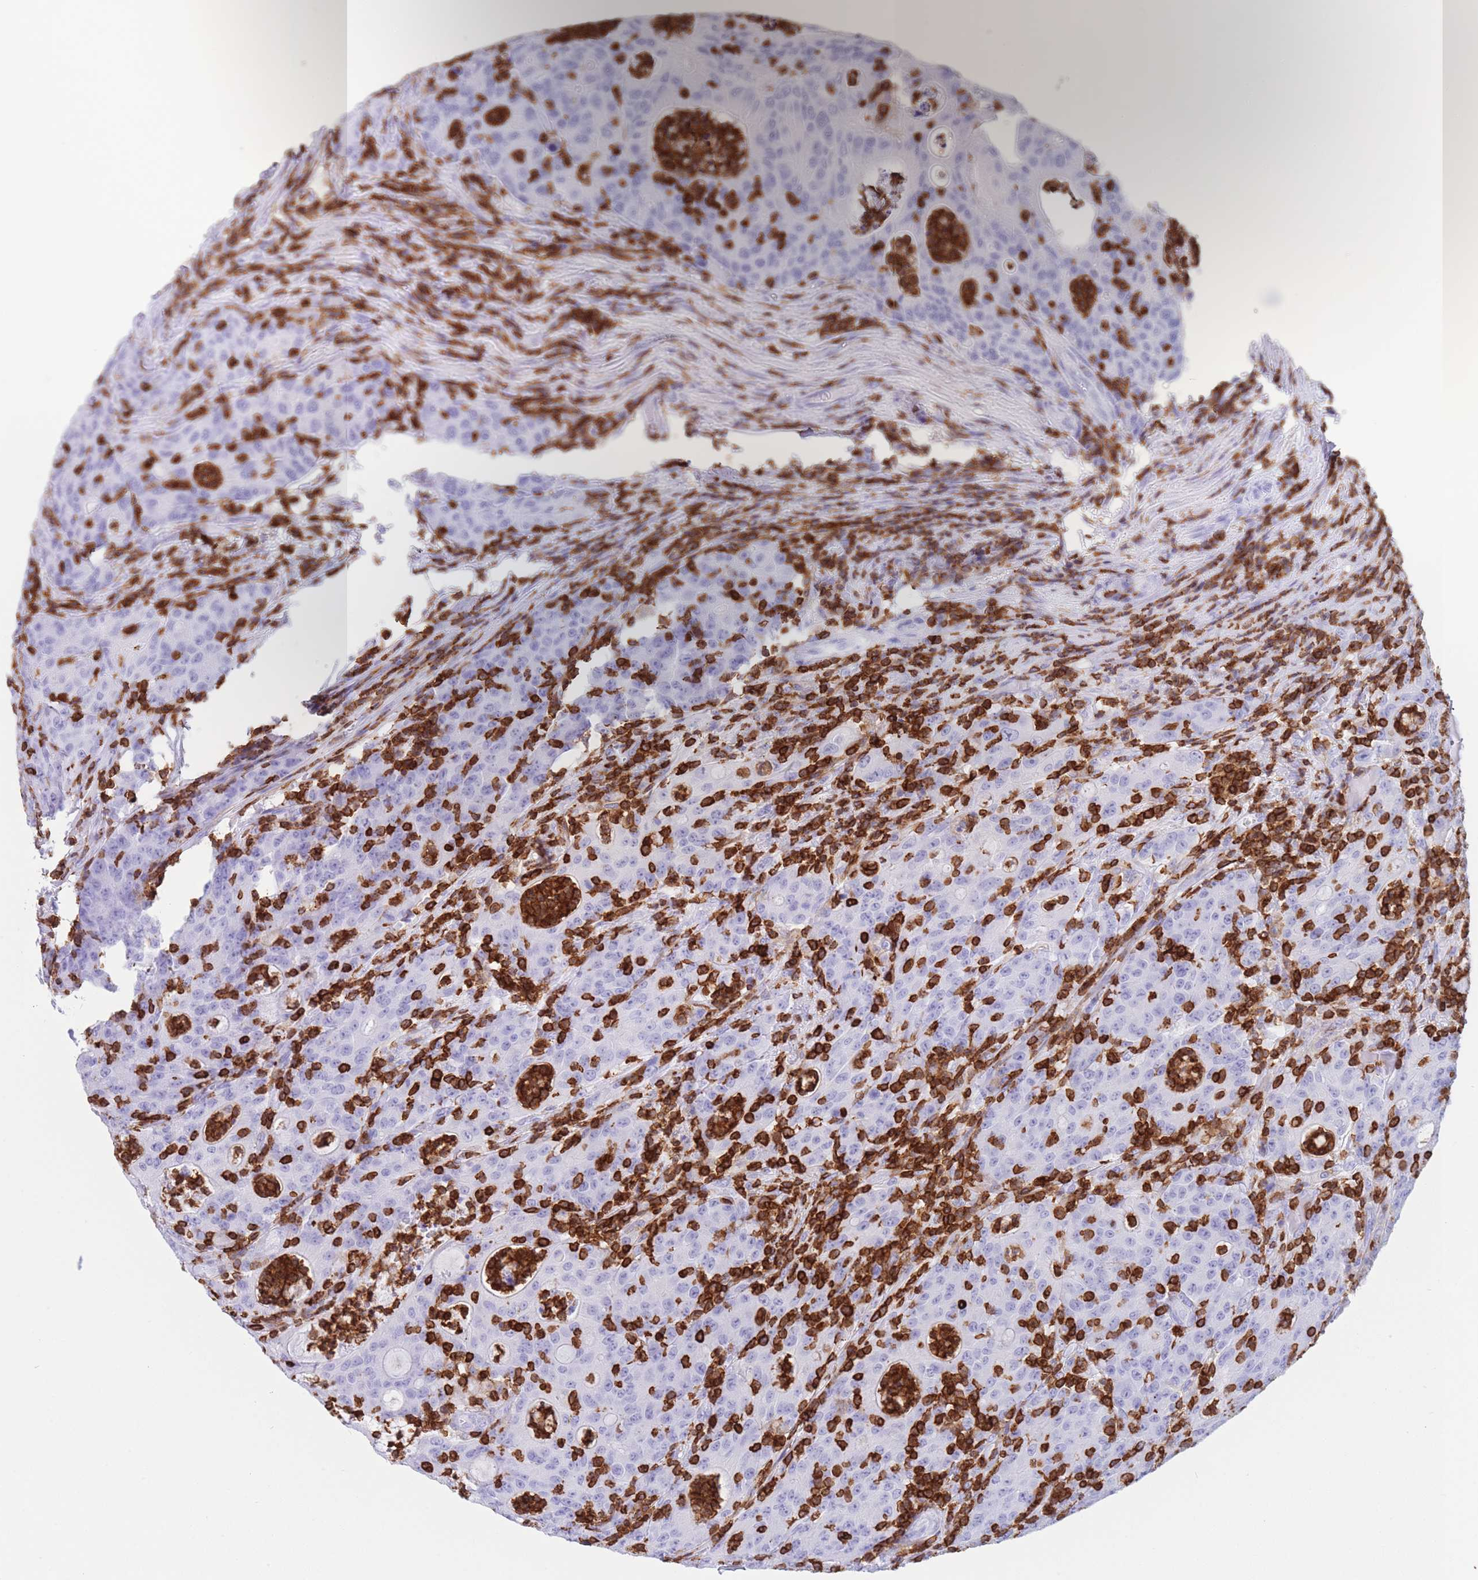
{"staining": {"intensity": "negative", "quantity": "none", "location": "none"}, "tissue": "colorectal cancer", "cell_type": "Tumor cells", "image_type": "cancer", "snomed": [{"axis": "morphology", "description": "Adenocarcinoma, NOS"}, {"axis": "topography", "description": "Colon"}], "caption": "Immunohistochemical staining of human colorectal adenocarcinoma exhibits no significant expression in tumor cells. (DAB (3,3'-diaminobenzidine) IHC visualized using brightfield microscopy, high magnification).", "gene": "CORO1A", "patient": {"sex": "male", "age": 83}}